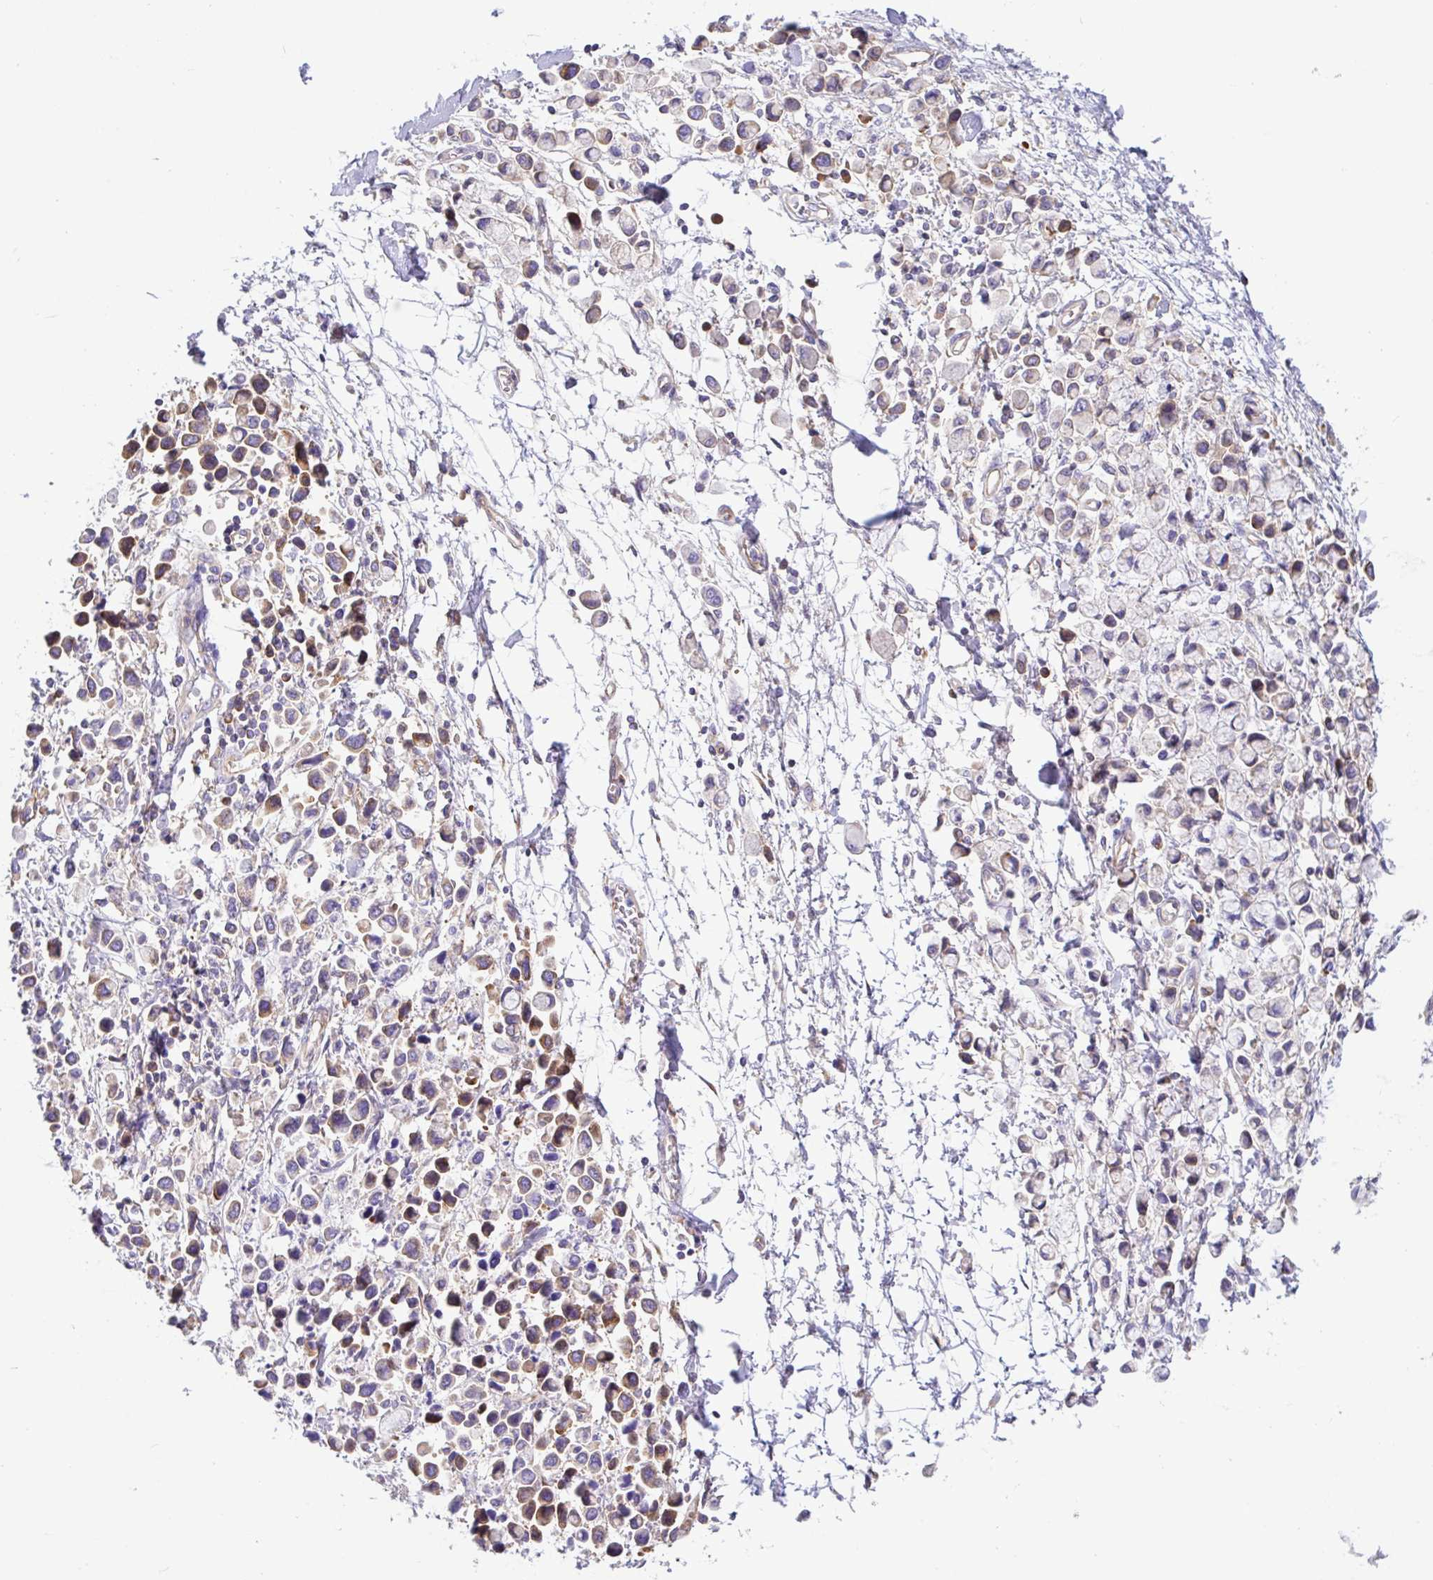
{"staining": {"intensity": "weak", "quantity": "25%-75%", "location": "cytoplasmic/membranous"}, "tissue": "stomach cancer", "cell_type": "Tumor cells", "image_type": "cancer", "snomed": [{"axis": "morphology", "description": "Adenocarcinoma, NOS"}, {"axis": "topography", "description": "Stomach"}], "caption": "Immunohistochemical staining of stomach adenocarcinoma displays low levels of weak cytoplasmic/membranous expression in approximately 25%-75% of tumor cells. (Stains: DAB in brown, nuclei in blue, Microscopy: brightfield microscopy at high magnification).", "gene": "GFPT2", "patient": {"sex": "female", "age": 81}}